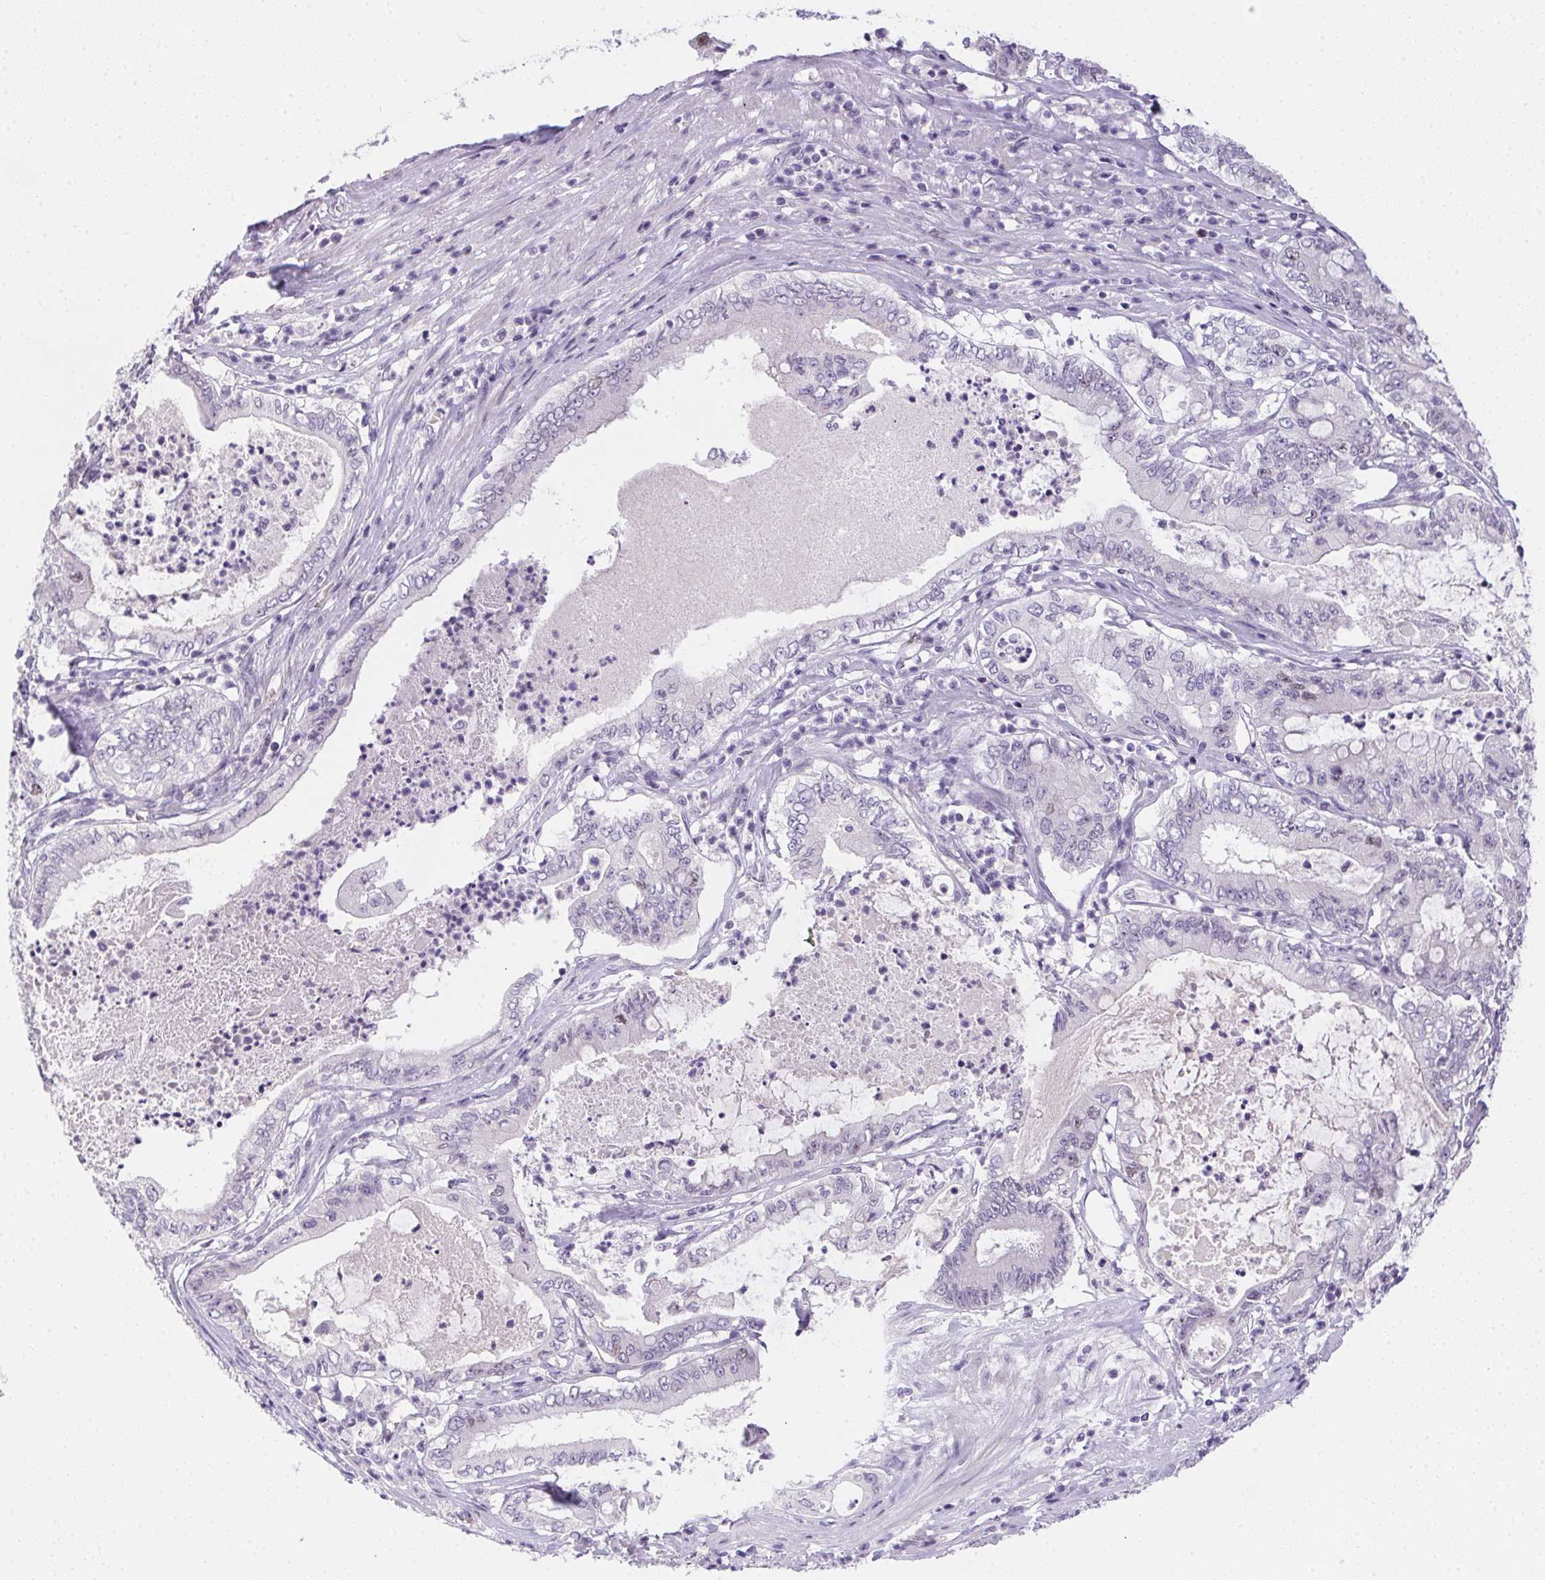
{"staining": {"intensity": "weak", "quantity": "<25%", "location": "nuclear"}, "tissue": "pancreatic cancer", "cell_type": "Tumor cells", "image_type": "cancer", "snomed": [{"axis": "morphology", "description": "Adenocarcinoma, NOS"}, {"axis": "topography", "description": "Pancreas"}], "caption": "Immunohistochemistry histopathology image of human adenocarcinoma (pancreatic) stained for a protein (brown), which displays no expression in tumor cells. (DAB (3,3'-diaminobenzidine) IHC visualized using brightfield microscopy, high magnification).", "gene": "HELLS", "patient": {"sex": "male", "age": 71}}